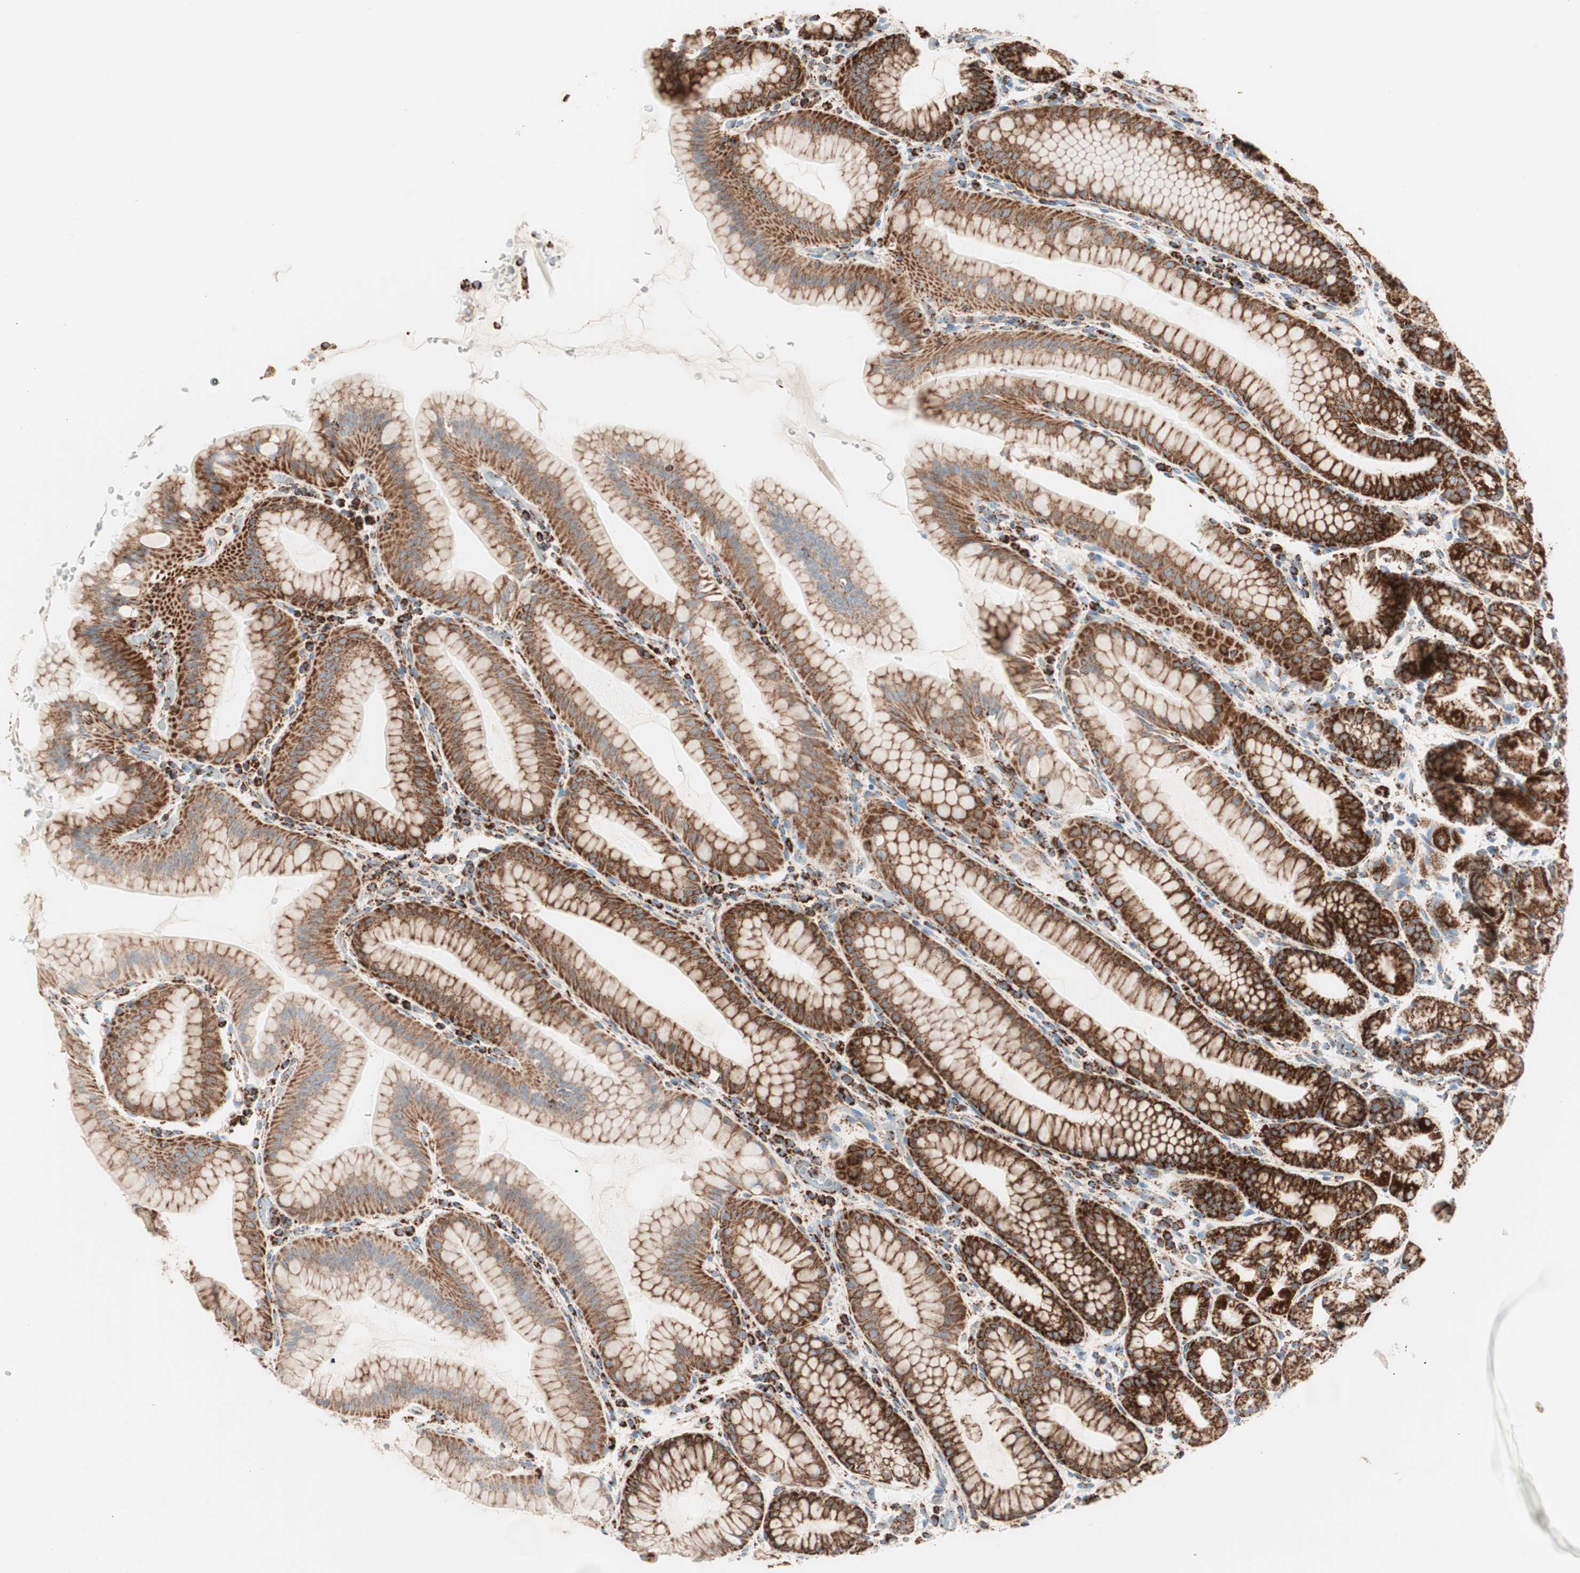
{"staining": {"intensity": "strong", "quantity": ">75%", "location": "cytoplasmic/membranous"}, "tissue": "stomach", "cell_type": "Glandular cells", "image_type": "normal", "snomed": [{"axis": "morphology", "description": "Normal tissue, NOS"}, {"axis": "topography", "description": "Stomach, upper"}], "caption": "Immunohistochemical staining of unremarkable human stomach shows high levels of strong cytoplasmic/membranous expression in approximately >75% of glandular cells.", "gene": "TOMM20", "patient": {"sex": "male", "age": 68}}